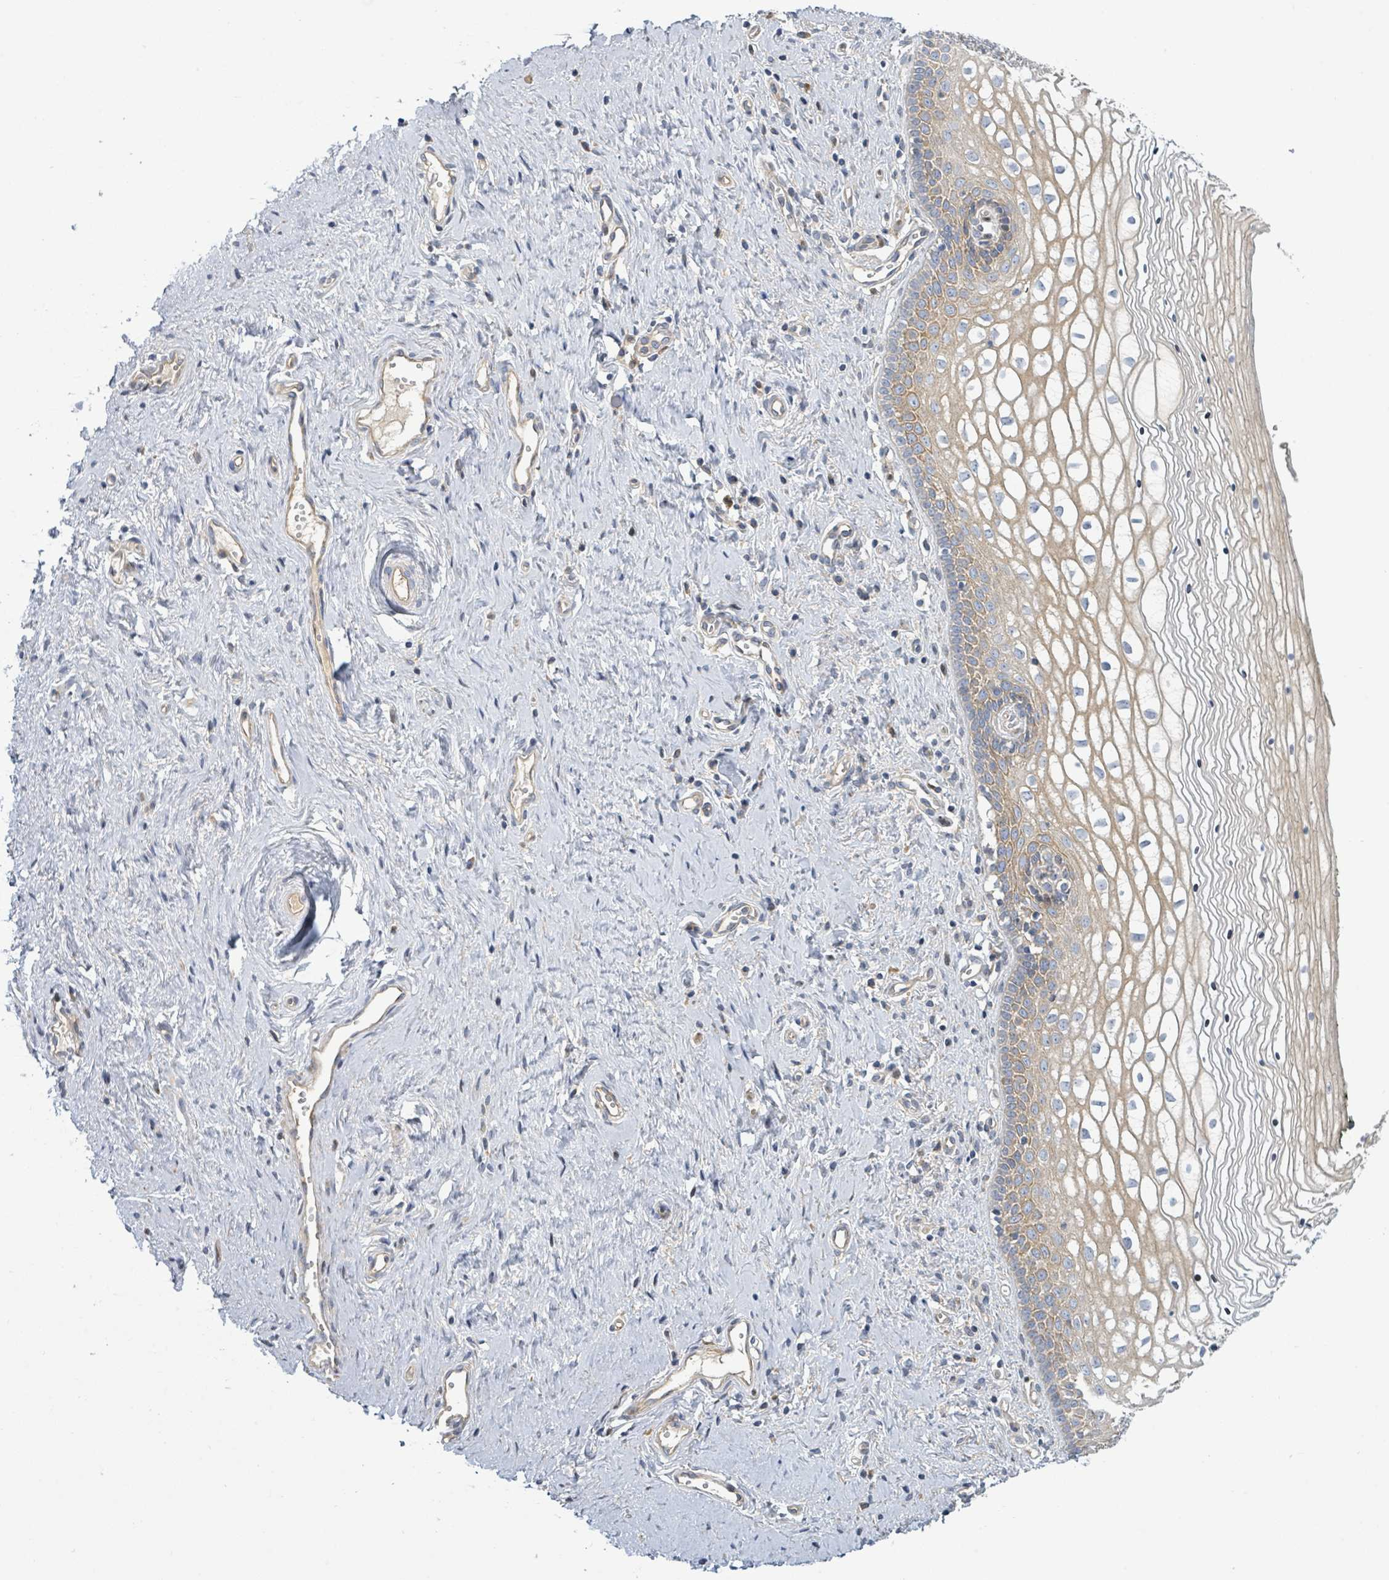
{"staining": {"intensity": "moderate", "quantity": ">75%", "location": "cytoplasmic/membranous"}, "tissue": "vagina", "cell_type": "Squamous epithelial cells", "image_type": "normal", "snomed": [{"axis": "morphology", "description": "Normal tissue, NOS"}, {"axis": "topography", "description": "Vagina"}], "caption": "The histopathology image exhibits a brown stain indicating the presence of a protein in the cytoplasmic/membranous of squamous epithelial cells in vagina.", "gene": "CFAP210", "patient": {"sex": "female", "age": 59}}